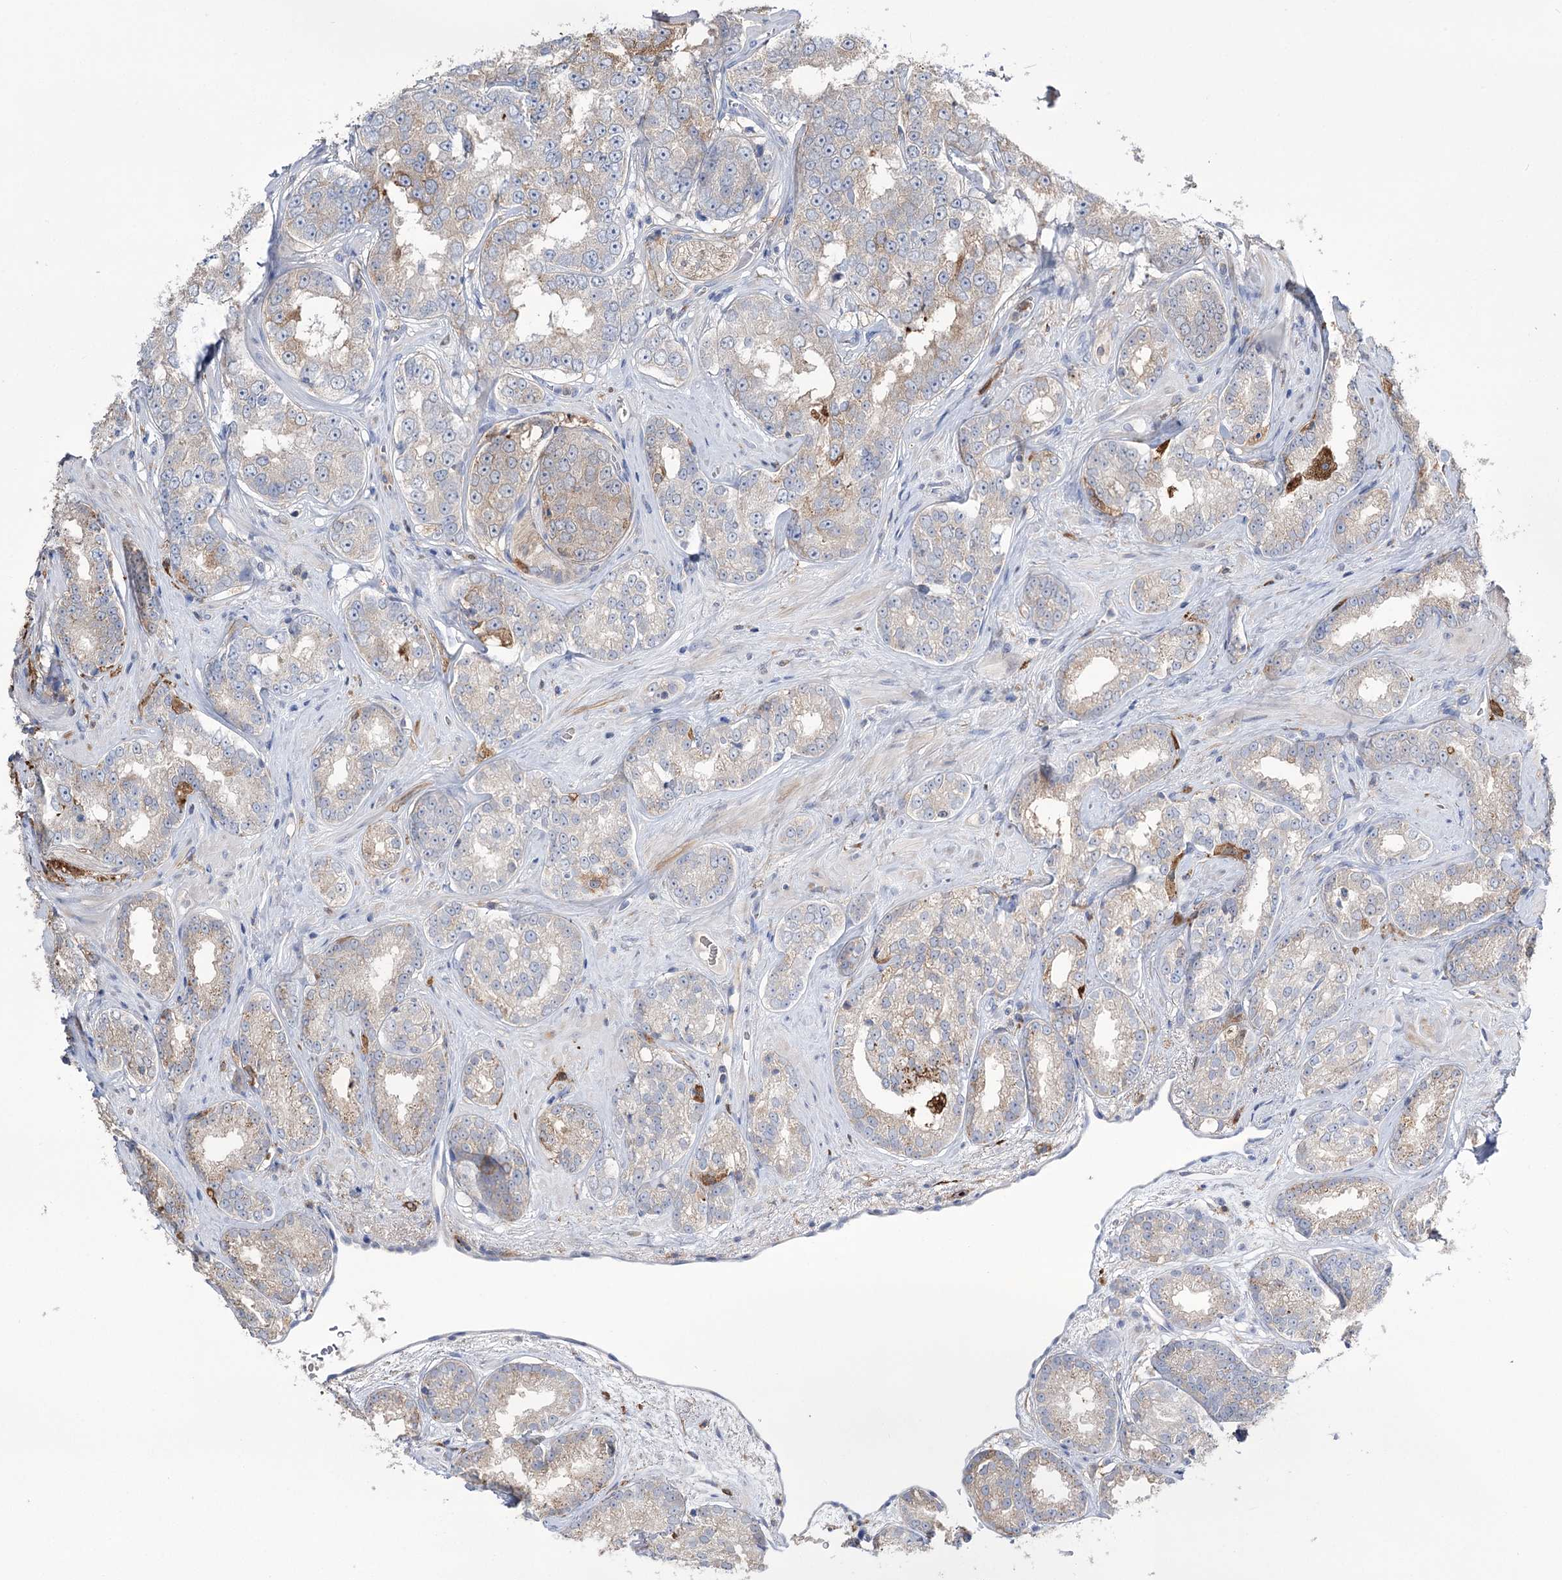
{"staining": {"intensity": "weak", "quantity": "<25%", "location": "cytoplasmic/membranous"}, "tissue": "prostate cancer", "cell_type": "Tumor cells", "image_type": "cancer", "snomed": [{"axis": "morphology", "description": "Normal tissue, NOS"}, {"axis": "morphology", "description": "Adenocarcinoma, High grade"}, {"axis": "topography", "description": "Prostate"}], "caption": "A high-resolution image shows IHC staining of prostate cancer, which exhibits no significant staining in tumor cells. (DAB (3,3'-diaminobenzidine) immunohistochemistry, high magnification).", "gene": "ZNF622", "patient": {"sex": "male", "age": 83}}